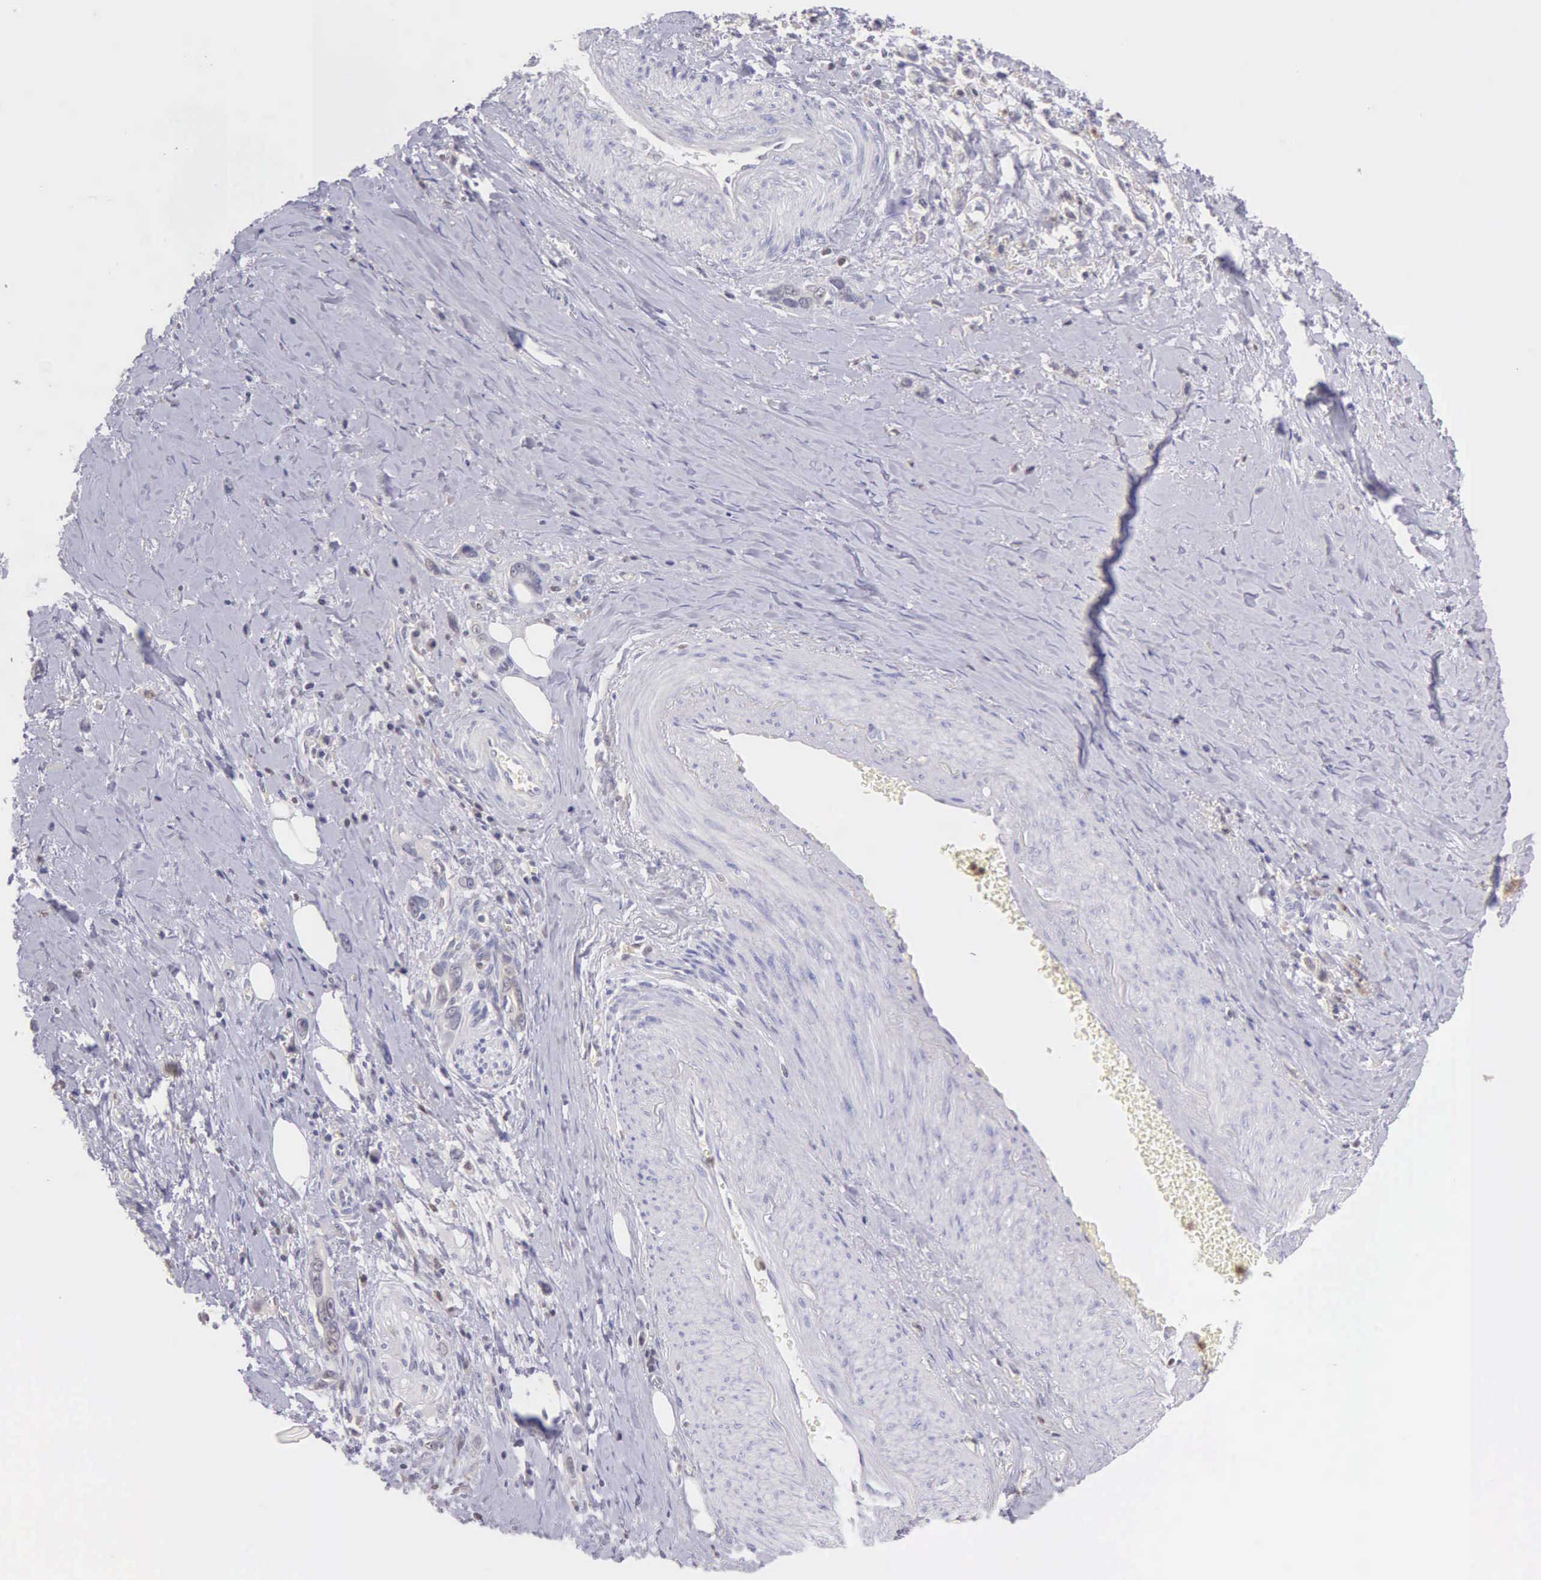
{"staining": {"intensity": "negative", "quantity": "none", "location": "none"}, "tissue": "stomach cancer", "cell_type": "Tumor cells", "image_type": "cancer", "snomed": [{"axis": "morphology", "description": "Adenocarcinoma, NOS"}, {"axis": "topography", "description": "Stomach"}], "caption": "This histopathology image is of adenocarcinoma (stomach) stained with IHC to label a protein in brown with the nuclei are counter-stained blue. There is no staining in tumor cells.", "gene": "BID", "patient": {"sex": "male", "age": 78}}